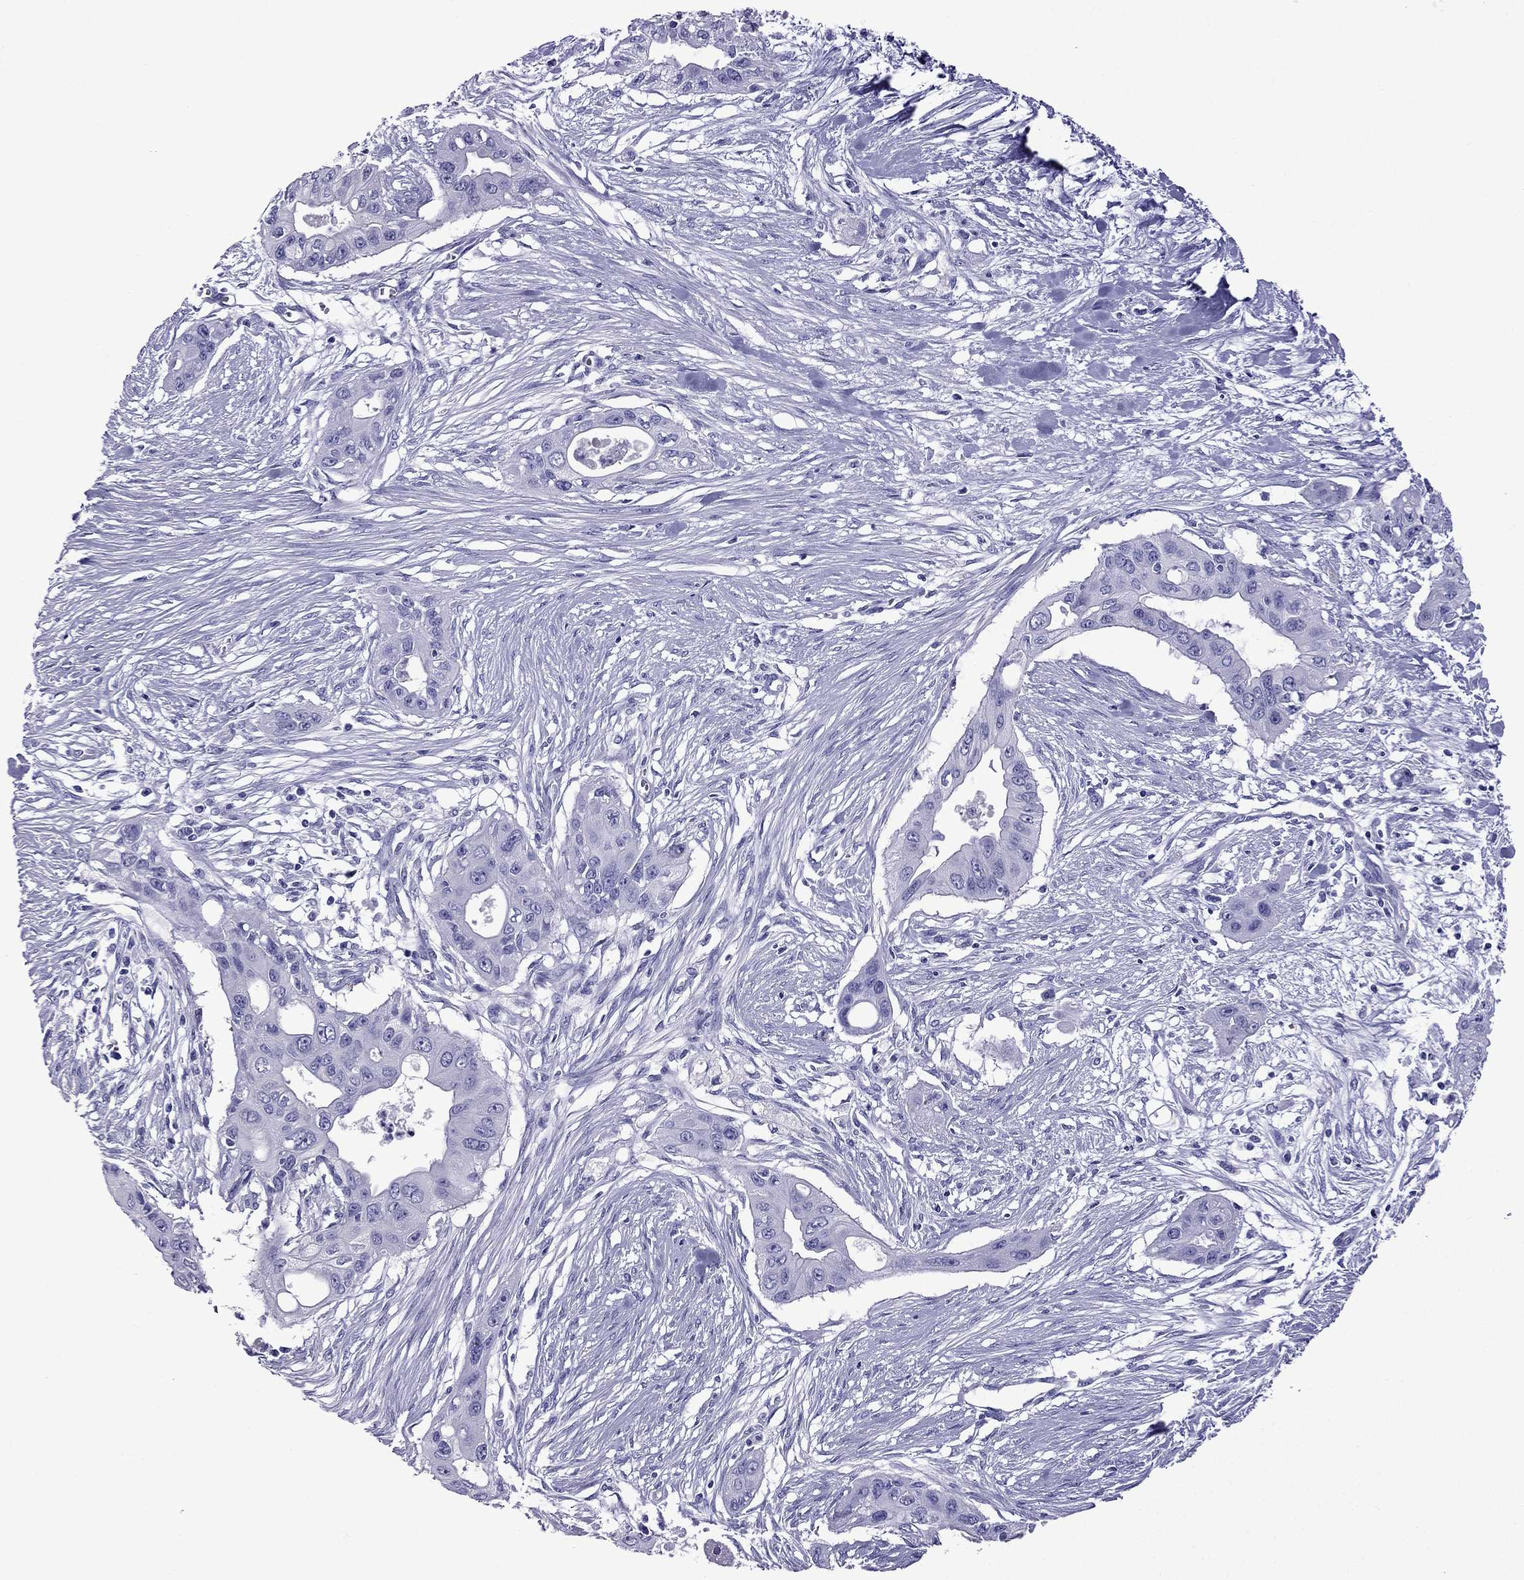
{"staining": {"intensity": "negative", "quantity": "none", "location": "none"}, "tissue": "pancreatic cancer", "cell_type": "Tumor cells", "image_type": "cancer", "snomed": [{"axis": "morphology", "description": "Adenocarcinoma, NOS"}, {"axis": "topography", "description": "Pancreas"}], "caption": "The histopathology image exhibits no significant staining in tumor cells of pancreatic adenocarcinoma.", "gene": "CRYBA1", "patient": {"sex": "male", "age": 60}}